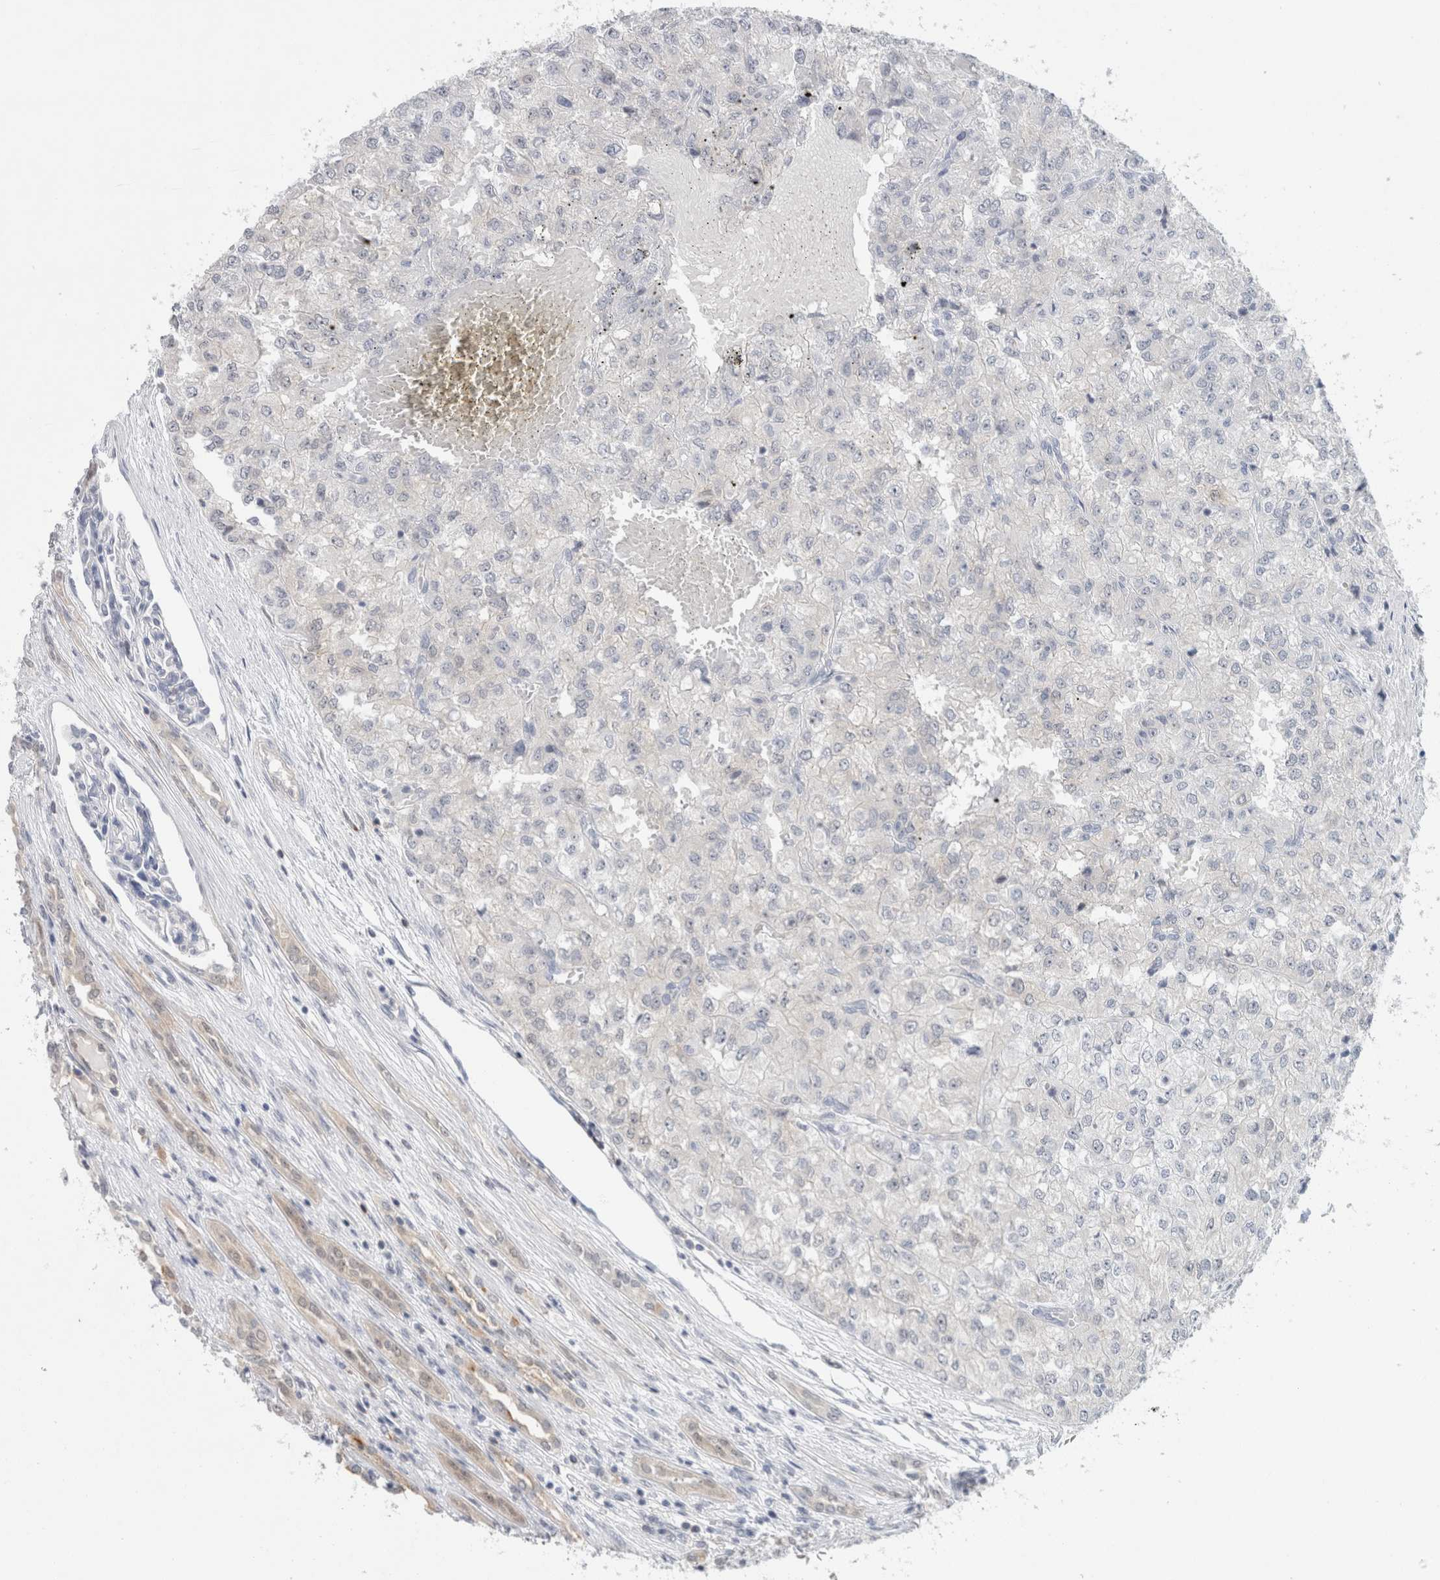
{"staining": {"intensity": "negative", "quantity": "none", "location": "none"}, "tissue": "renal cancer", "cell_type": "Tumor cells", "image_type": "cancer", "snomed": [{"axis": "morphology", "description": "Adenocarcinoma, NOS"}, {"axis": "topography", "description": "Kidney"}], "caption": "This is an IHC image of human adenocarcinoma (renal). There is no staining in tumor cells.", "gene": "CASP6", "patient": {"sex": "female", "age": 54}}